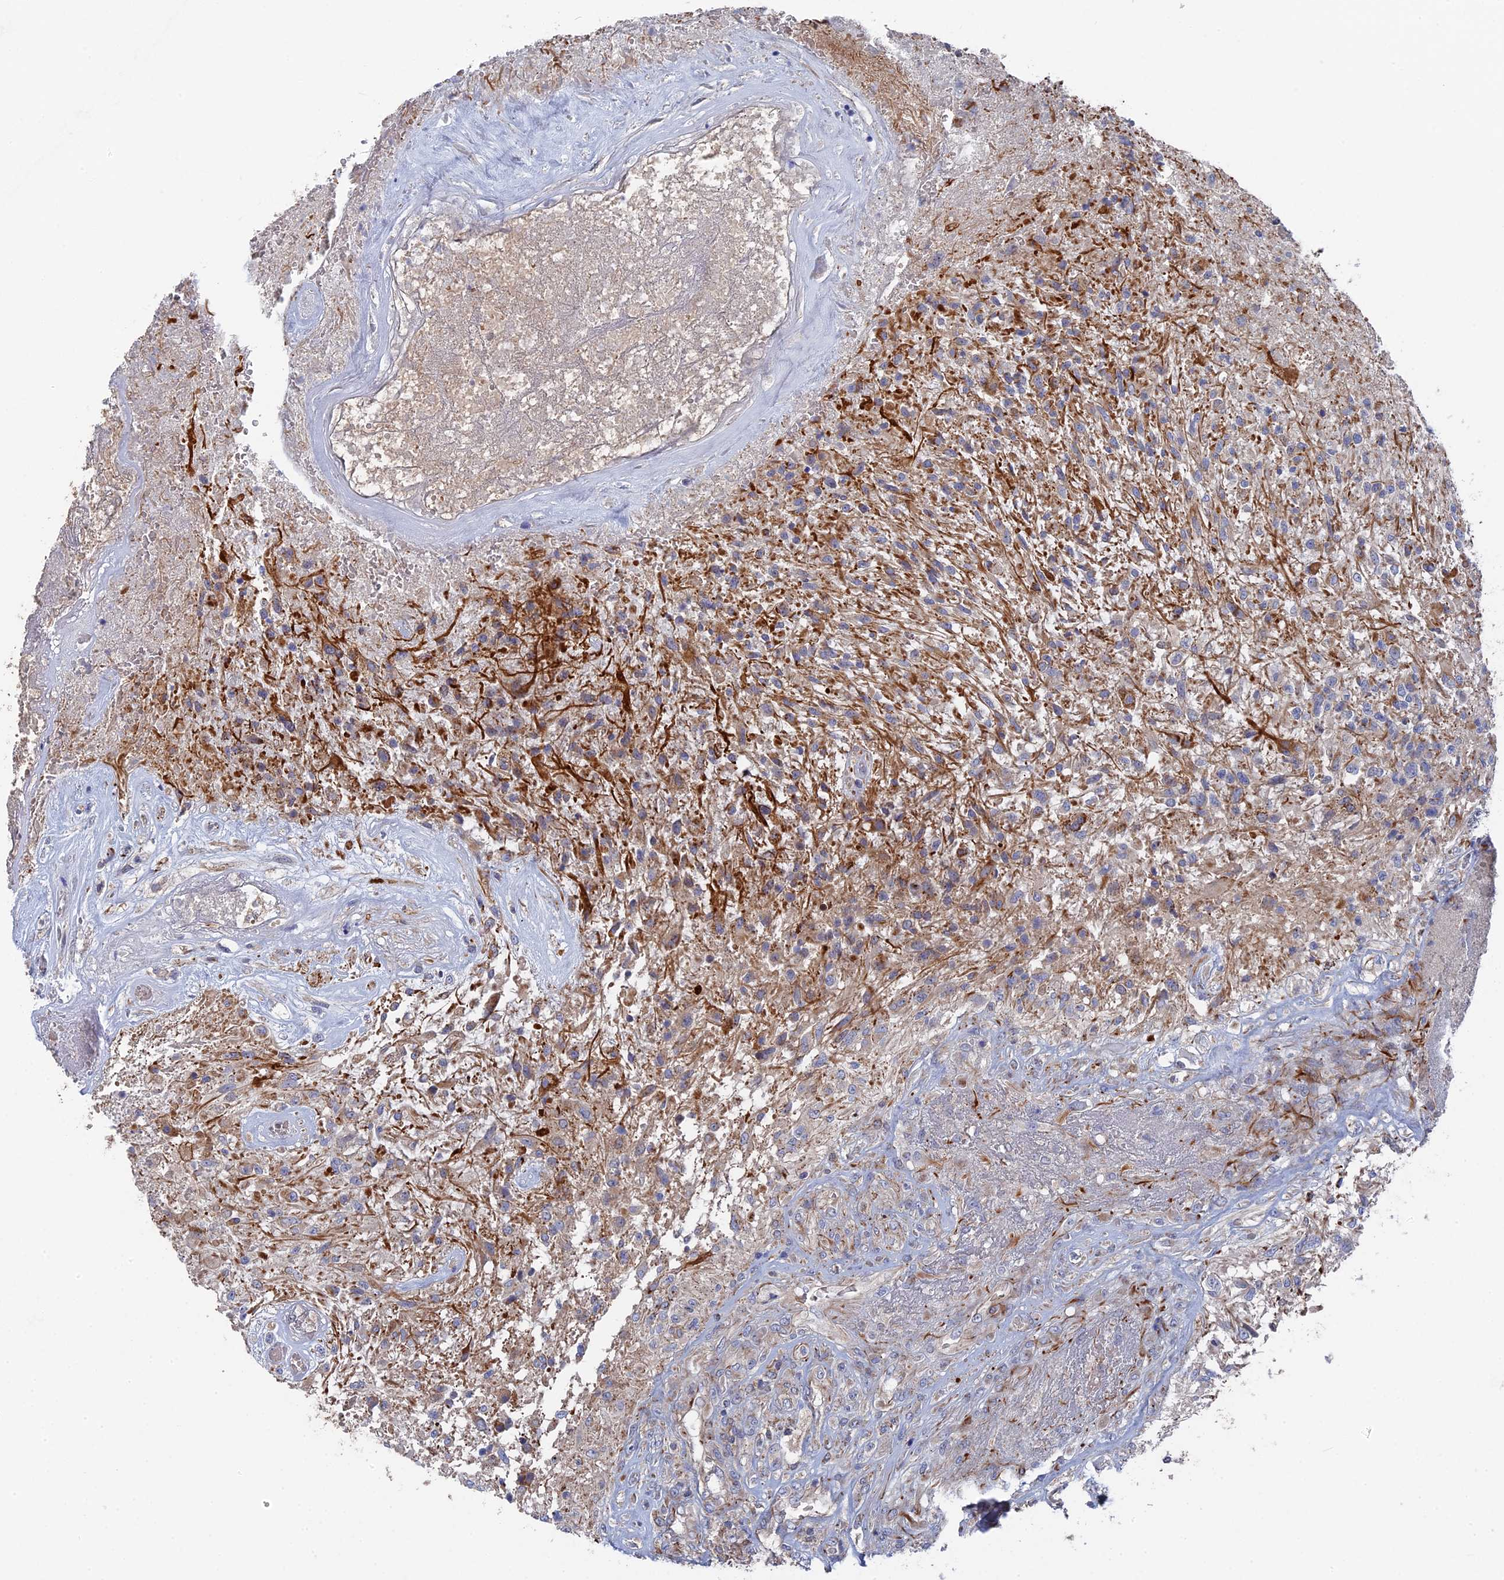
{"staining": {"intensity": "weak", "quantity": "<25%", "location": "cytoplasmic/membranous"}, "tissue": "glioma", "cell_type": "Tumor cells", "image_type": "cancer", "snomed": [{"axis": "morphology", "description": "Glioma, malignant, High grade"}, {"axis": "topography", "description": "Brain"}], "caption": "Photomicrograph shows no protein positivity in tumor cells of glioma tissue.", "gene": "SMG9", "patient": {"sex": "male", "age": 56}}